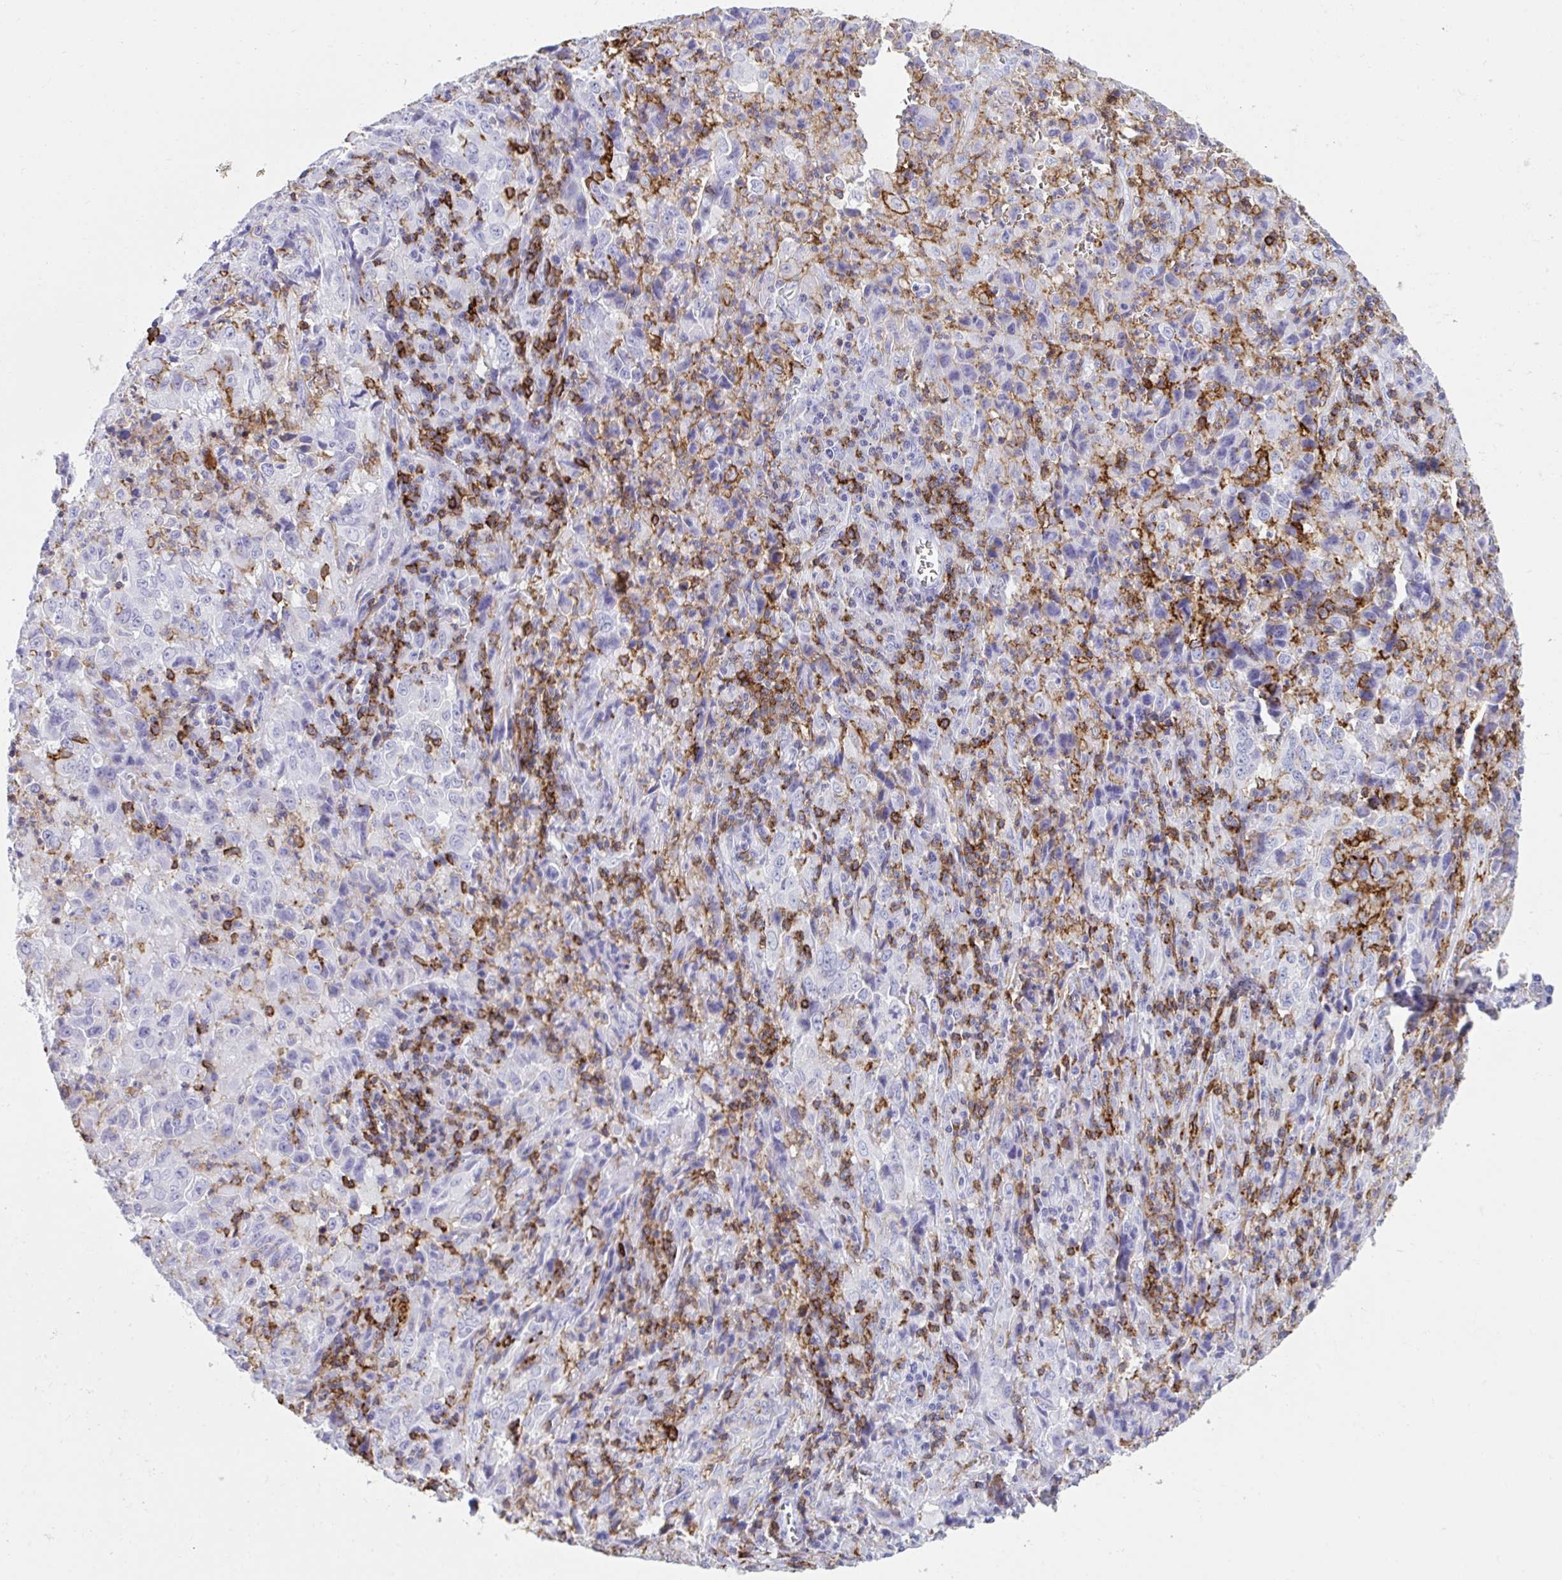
{"staining": {"intensity": "negative", "quantity": "none", "location": "none"}, "tissue": "lung cancer", "cell_type": "Tumor cells", "image_type": "cancer", "snomed": [{"axis": "morphology", "description": "Adenocarcinoma, NOS"}, {"axis": "topography", "description": "Lung"}], "caption": "Immunohistochemistry (IHC) histopathology image of neoplastic tissue: human lung cancer (adenocarcinoma) stained with DAB (3,3'-diaminobenzidine) exhibits no significant protein staining in tumor cells.", "gene": "SPN", "patient": {"sex": "male", "age": 67}}